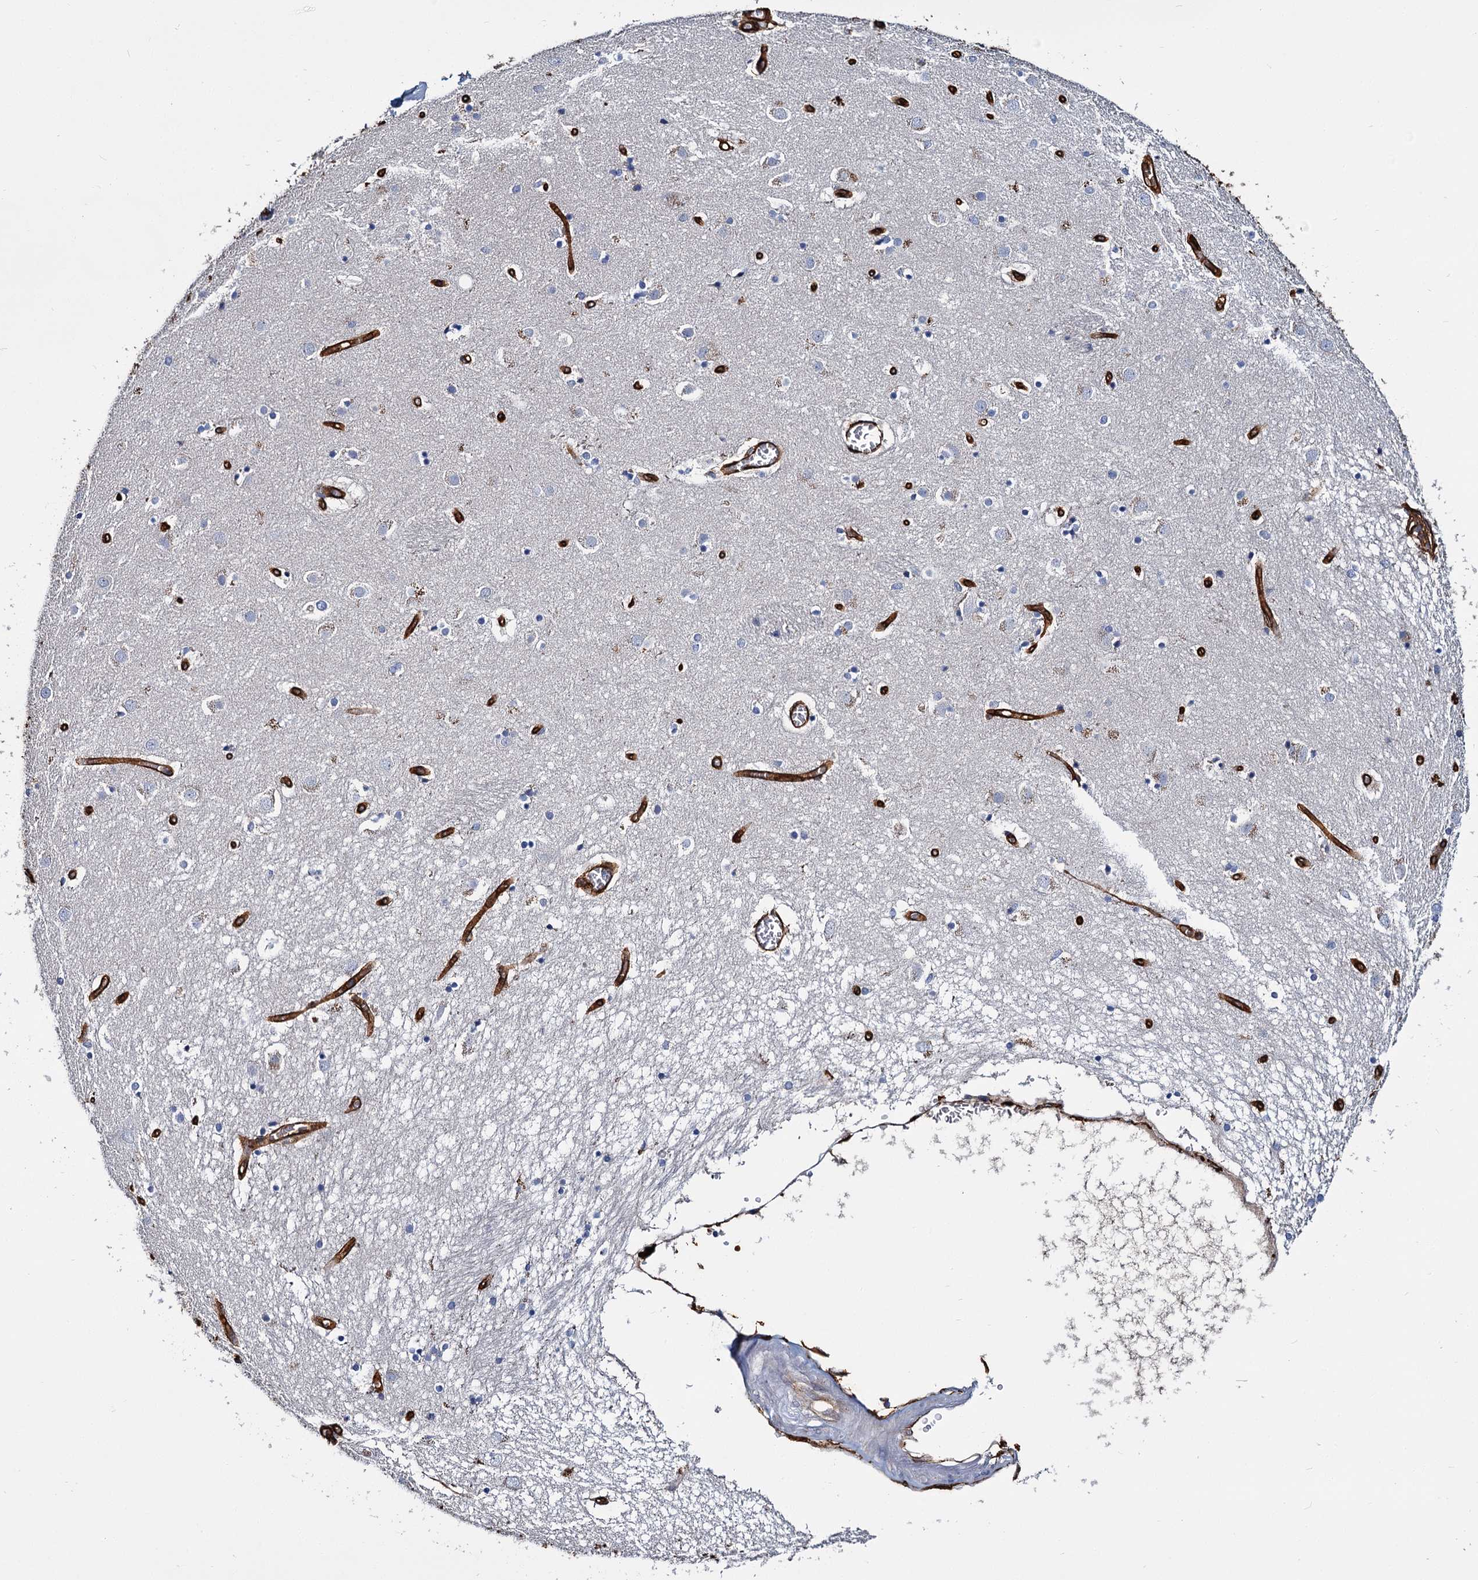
{"staining": {"intensity": "negative", "quantity": "none", "location": "none"}, "tissue": "caudate", "cell_type": "Glial cells", "image_type": "normal", "snomed": [{"axis": "morphology", "description": "Normal tissue, NOS"}, {"axis": "topography", "description": "Lateral ventricle wall"}], "caption": "The immunohistochemistry image has no significant positivity in glial cells of caudate.", "gene": "CACNA1C", "patient": {"sex": "male", "age": 70}}